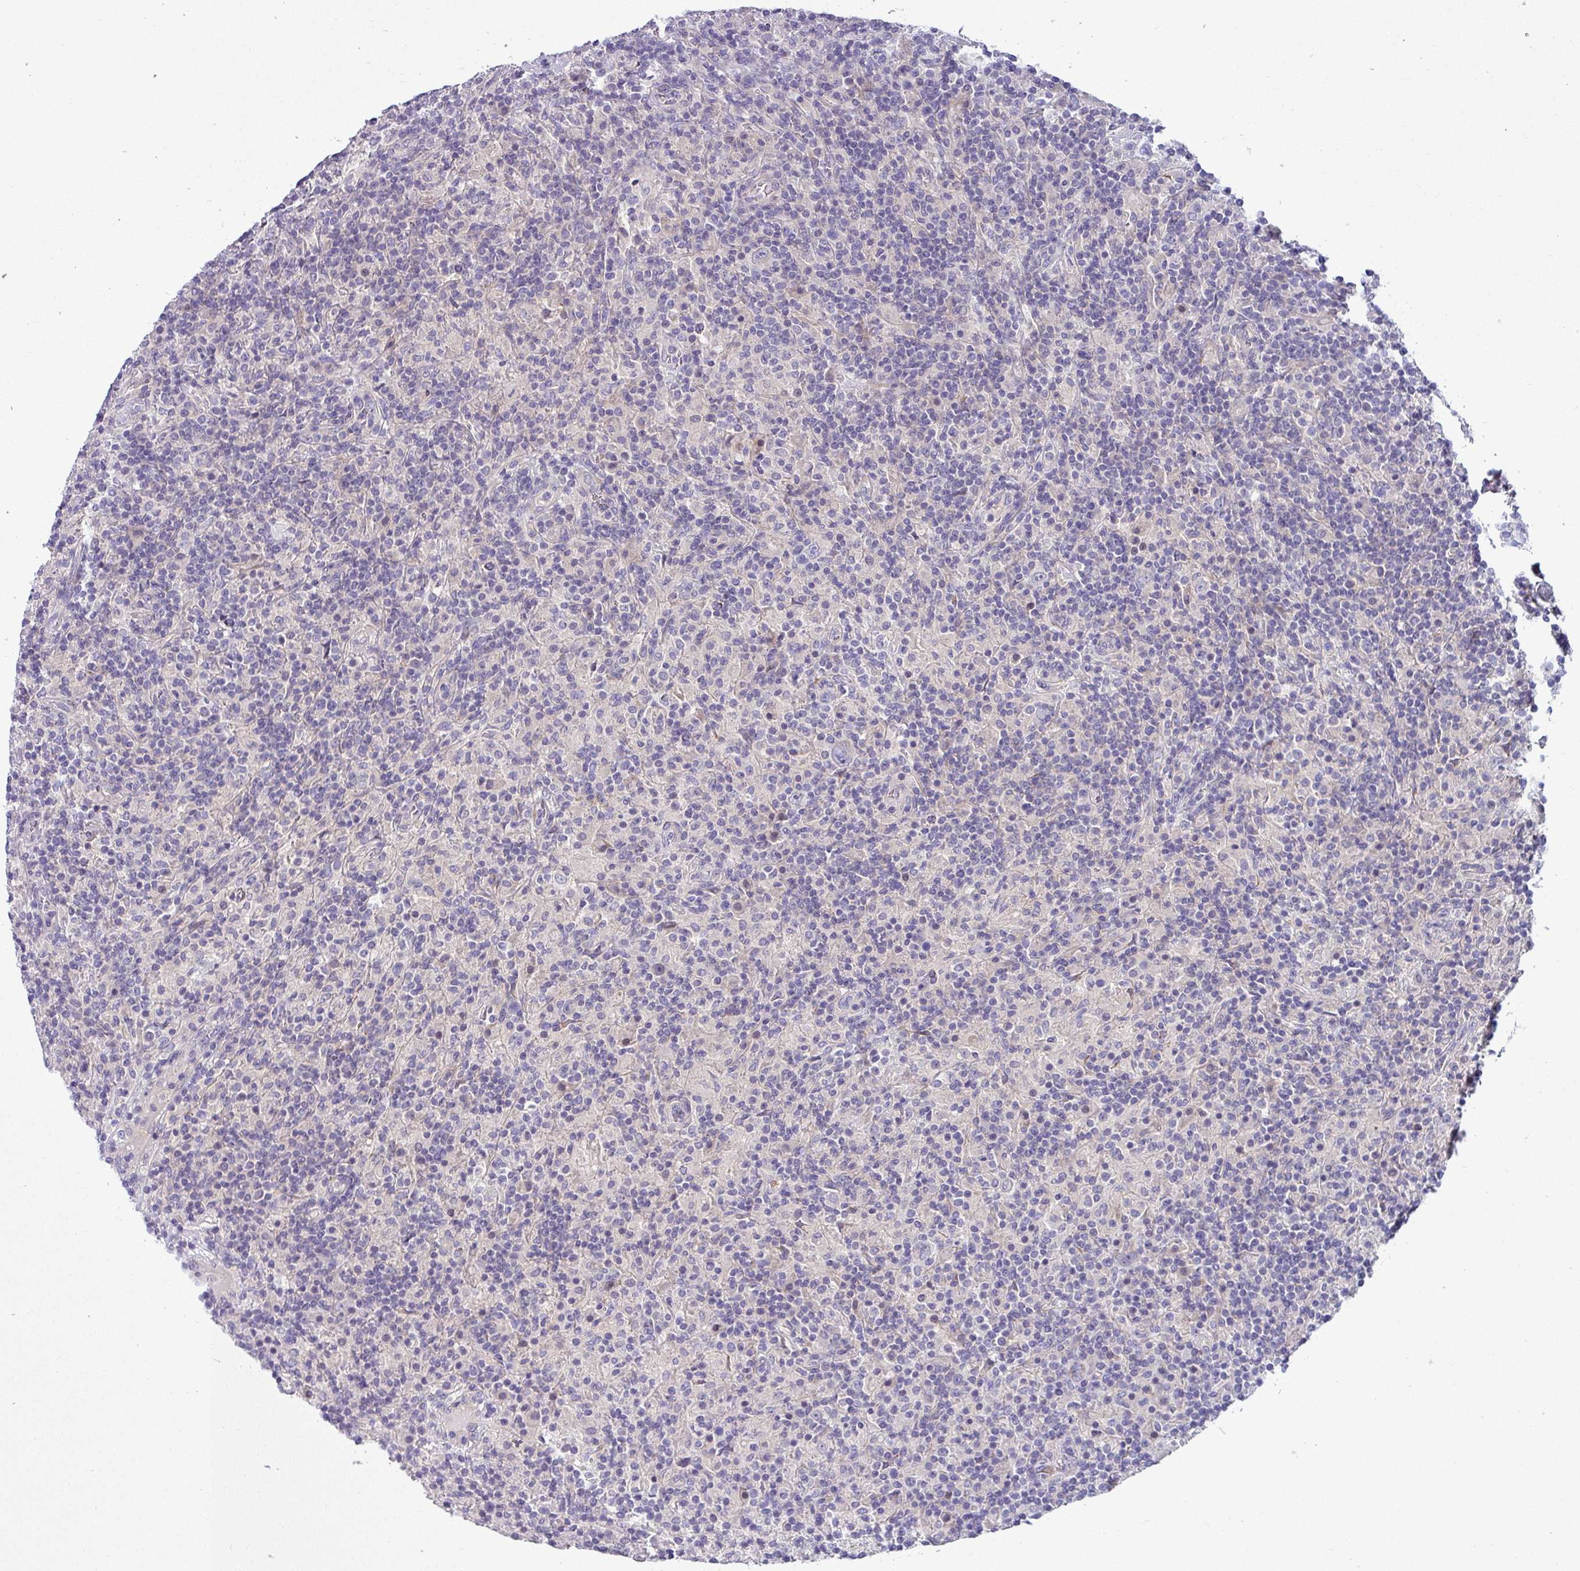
{"staining": {"intensity": "negative", "quantity": "none", "location": "none"}, "tissue": "lymphoma", "cell_type": "Tumor cells", "image_type": "cancer", "snomed": [{"axis": "morphology", "description": "Hodgkin's disease, NOS"}, {"axis": "topography", "description": "Lymph node"}], "caption": "A high-resolution micrograph shows immunohistochemistry staining of Hodgkin's disease, which reveals no significant expression in tumor cells. The staining is performed using DAB (3,3'-diaminobenzidine) brown chromogen with nuclei counter-stained in using hematoxylin.", "gene": "ACAP3", "patient": {"sex": "male", "age": 70}}